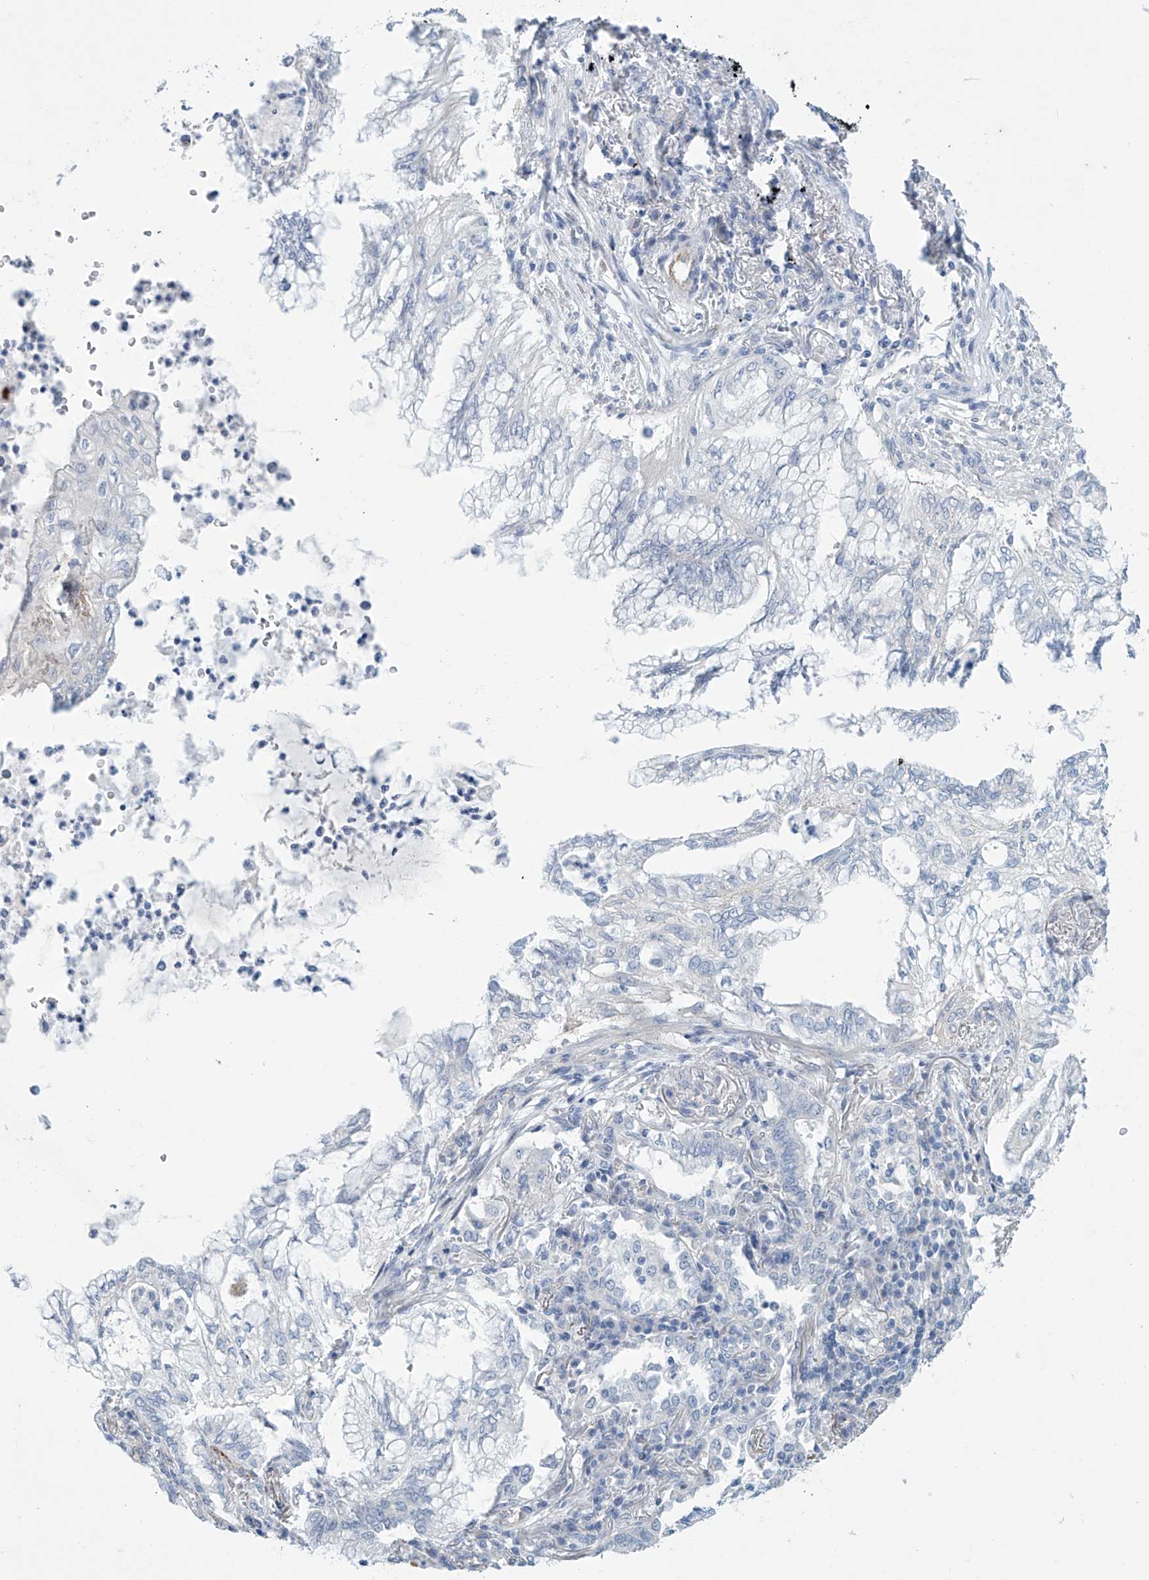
{"staining": {"intensity": "negative", "quantity": "none", "location": "none"}, "tissue": "lung cancer", "cell_type": "Tumor cells", "image_type": "cancer", "snomed": [{"axis": "morphology", "description": "Adenocarcinoma, NOS"}, {"axis": "topography", "description": "Lung"}], "caption": "IHC of lung adenocarcinoma shows no staining in tumor cells.", "gene": "SLC35A5", "patient": {"sex": "female", "age": 70}}